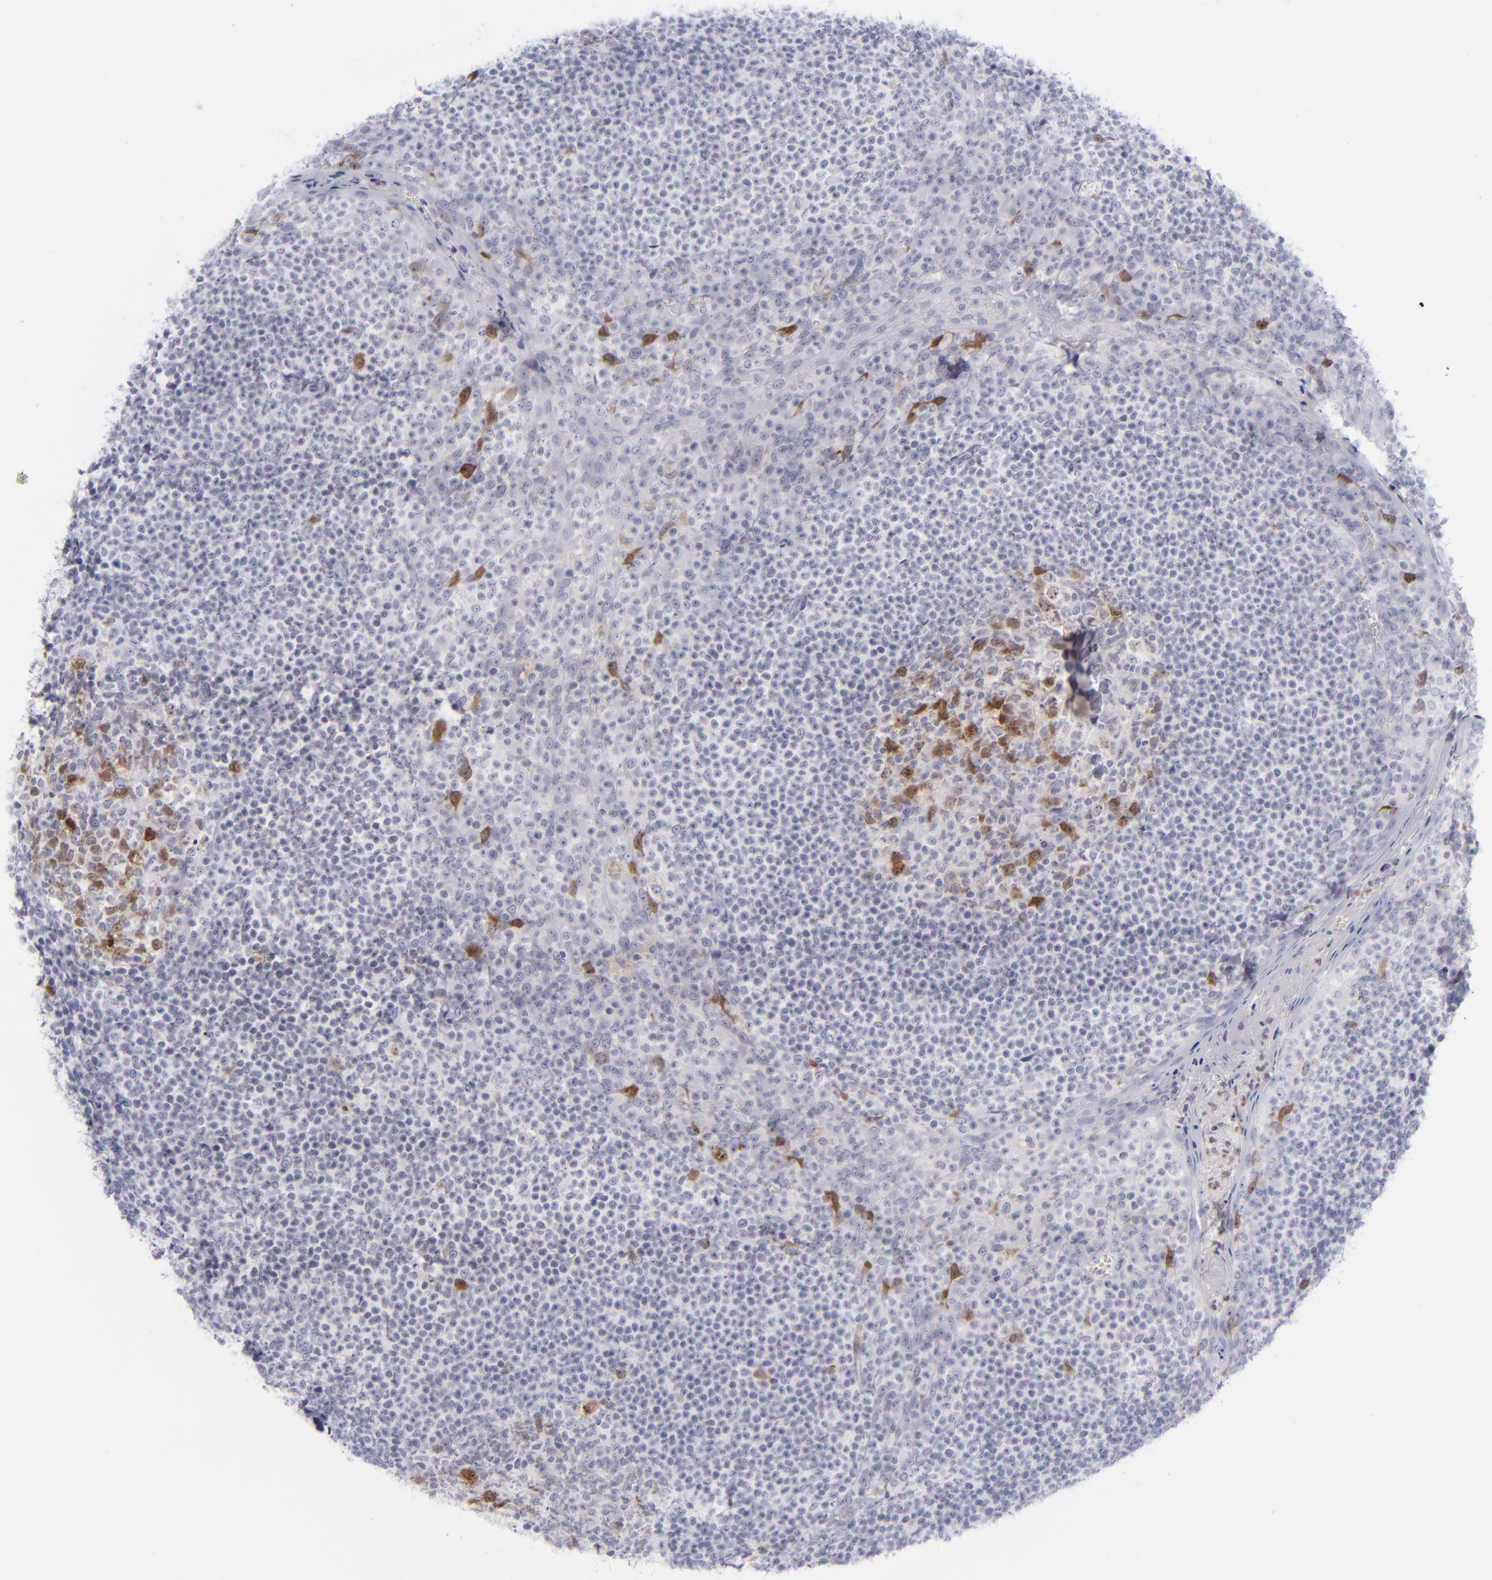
{"staining": {"intensity": "moderate", "quantity": "25%-75%", "location": "cytoplasmic/membranous,nuclear"}, "tissue": "tonsil", "cell_type": "Germinal center cells", "image_type": "normal", "snomed": [{"axis": "morphology", "description": "Normal tissue, NOS"}, {"axis": "topography", "description": "Tonsil"}], "caption": "Immunohistochemistry (DAB (3,3'-diaminobenzidine)) staining of unremarkable human tonsil exhibits moderate cytoplasmic/membranous,nuclear protein positivity in approximately 25%-75% of germinal center cells.", "gene": "AURKA", "patient": {"sex": "male", "age": 31}}